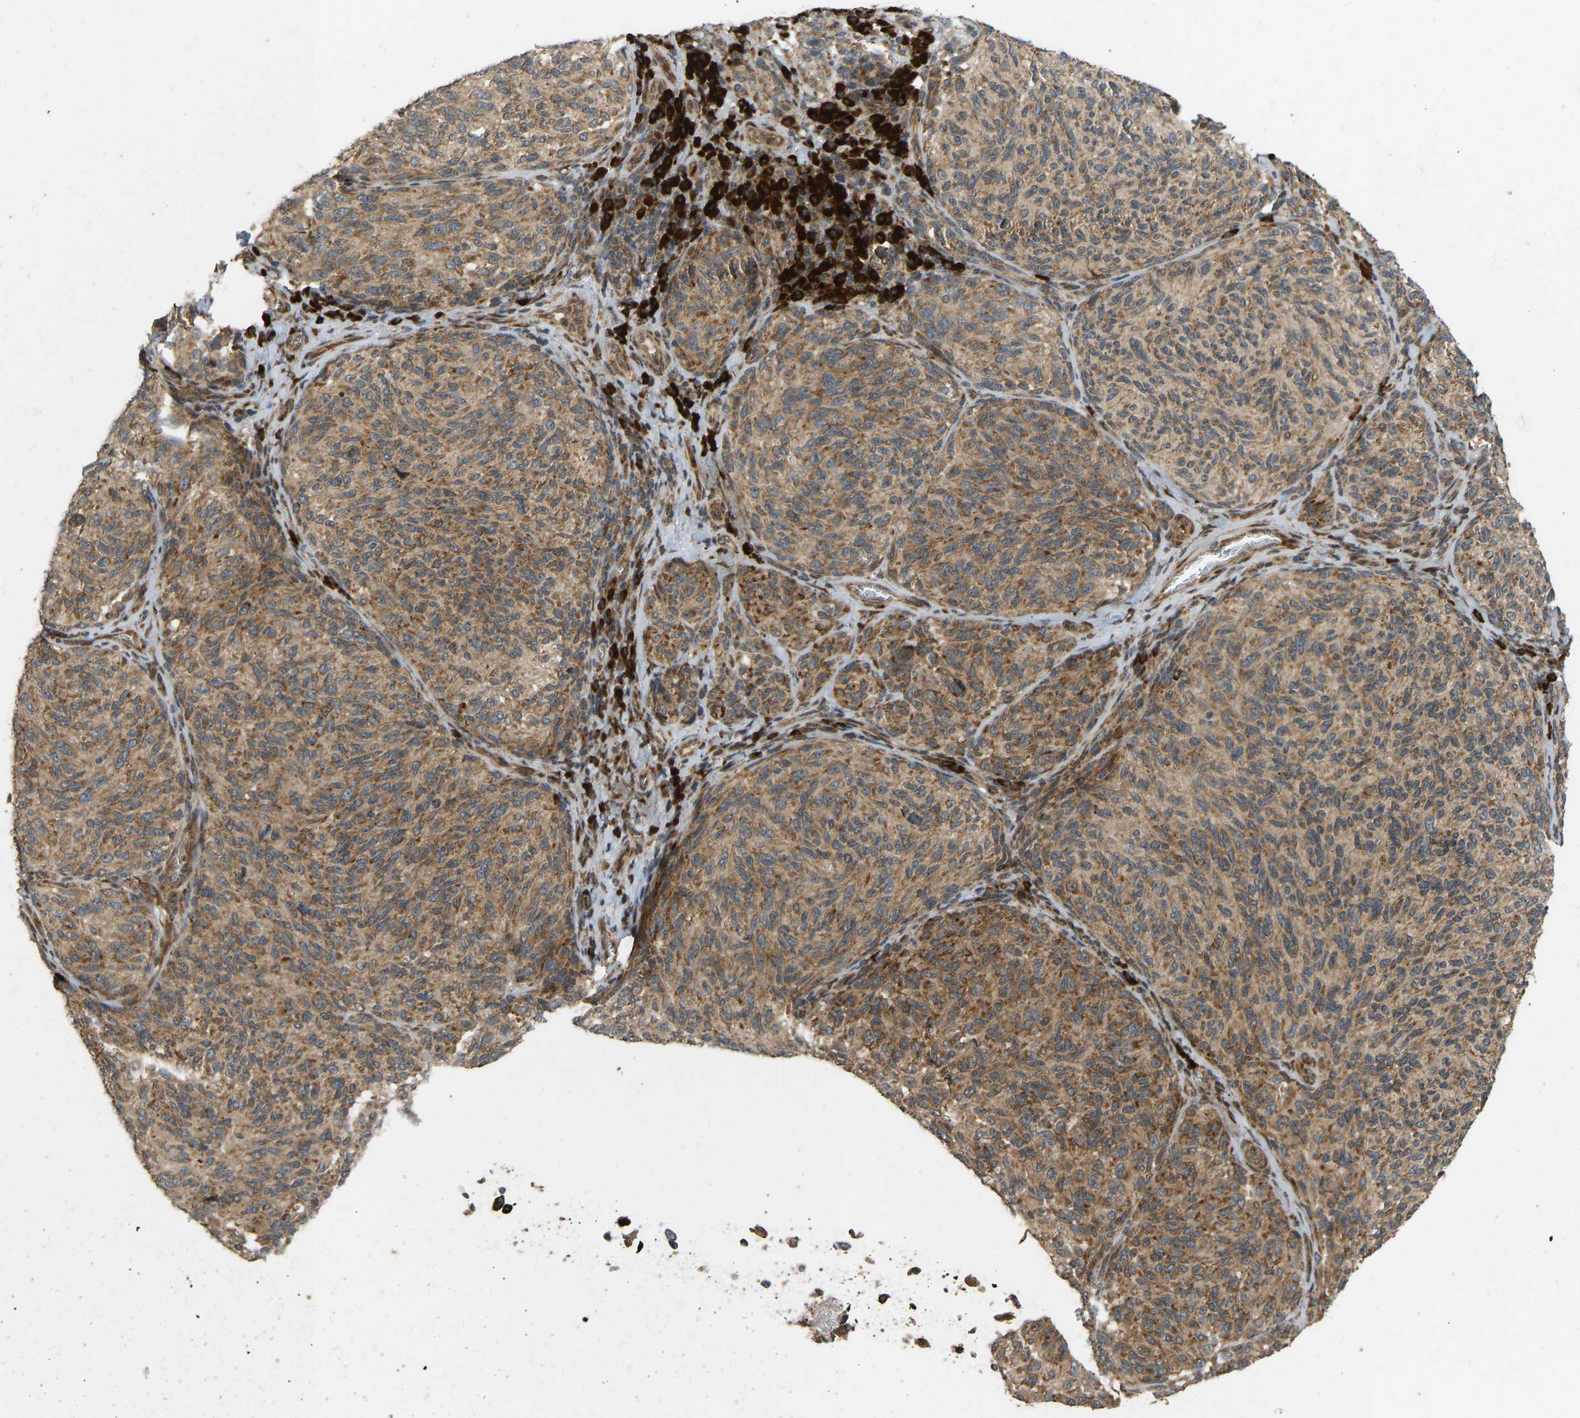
{"staining": {"intensity": "moderate", "quantity": ">75%", "location": "cytoplasmic/membranous"}, "tissue": "melanoma", "cell_type": "Tumor cells", "image_type": "cancer", "snomed": [{"axis": "morphology", "description": "Malignant melanoma, NOS"}, {"axis": "topography", "description": "Skin"}], "caption": "Immunohistochemical staining of human malignant melanoma shows medium levels of moderate cytoplasmic/membranous staining in approximately >75% of tumor cells.", "gene": "RPN2", "patient": {"sex": "female", "age": 73}}